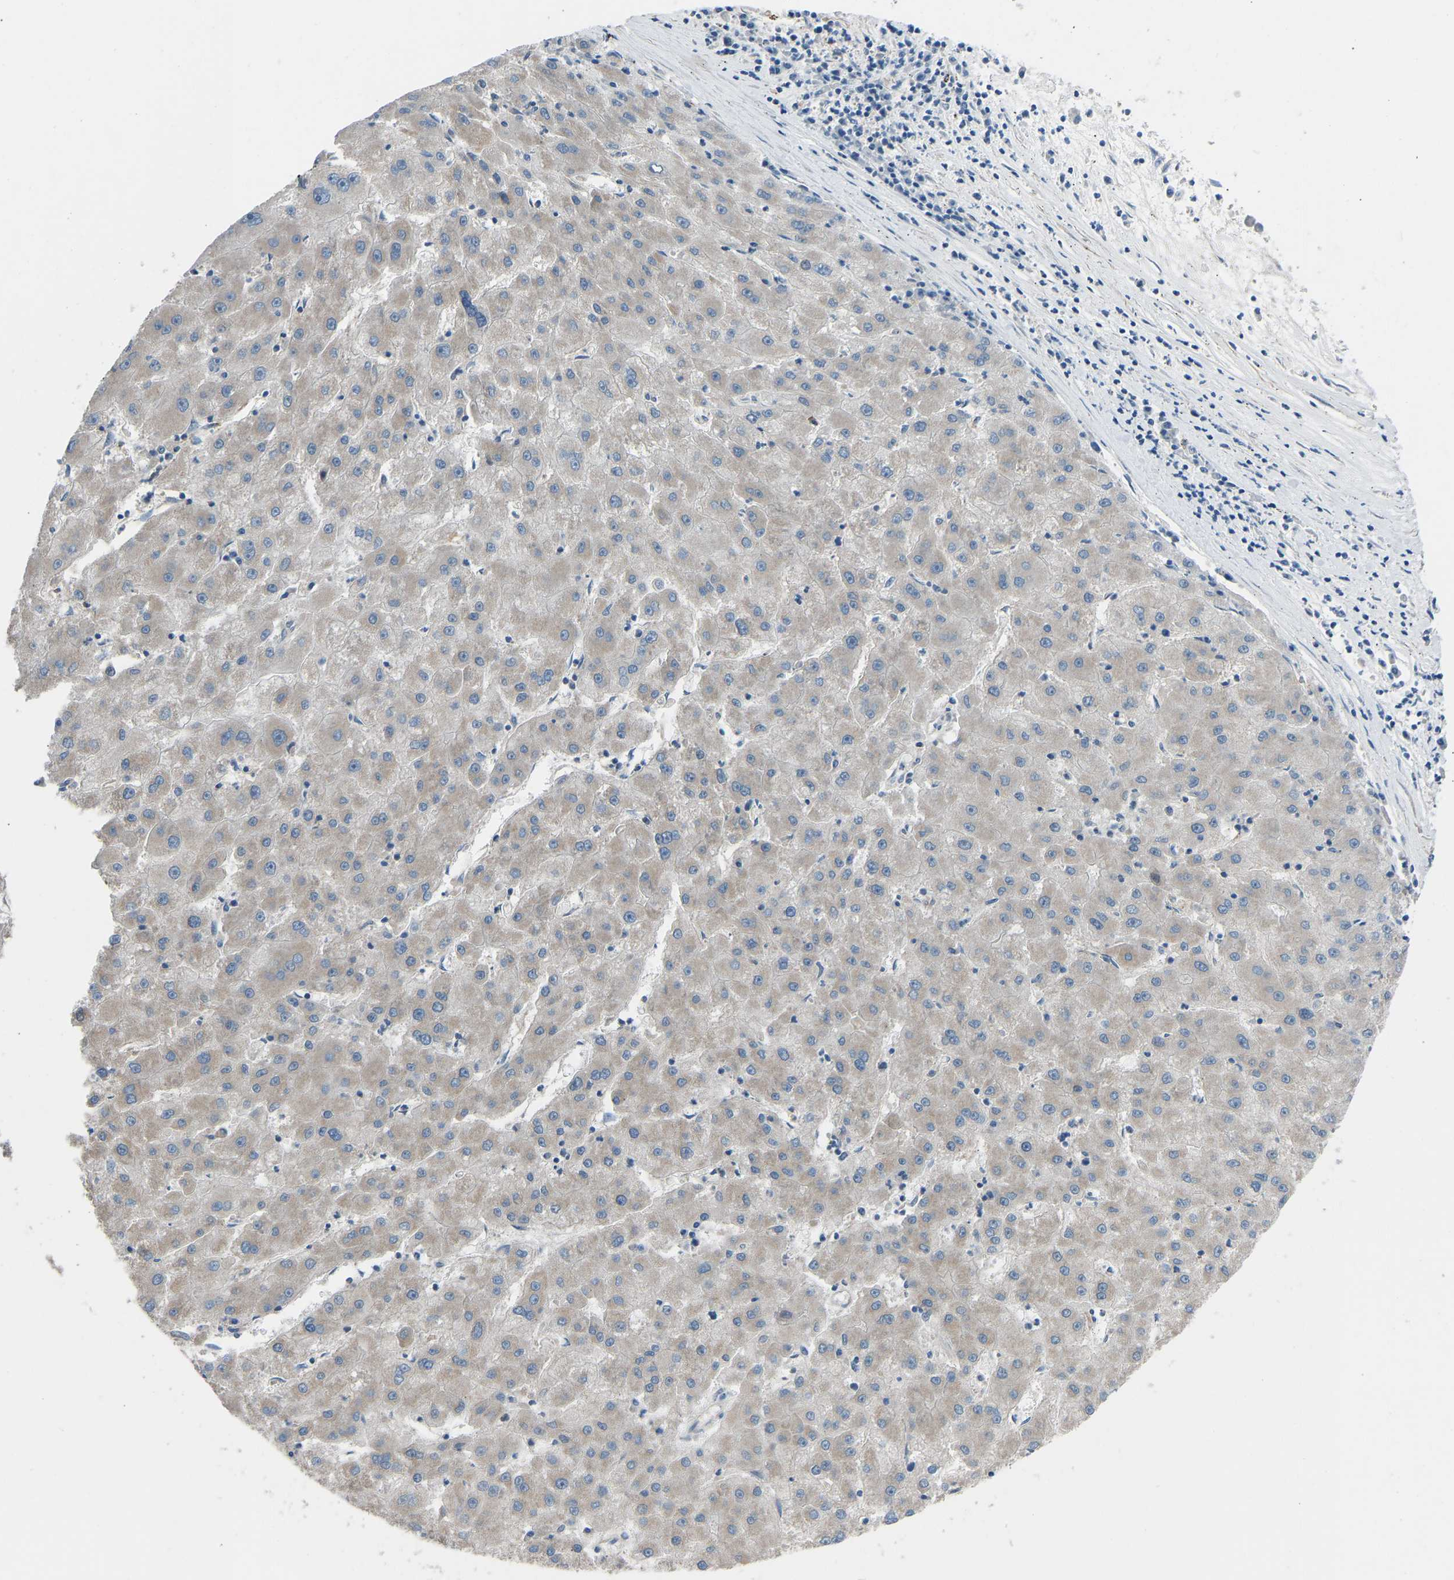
{"staining": {"intensity": "weak", "quantity": ">75%", "location": "cytoplasmic/membranous"}, "tissue": "liver cancer", "cell_type": "Tumor cells", "image_type": "cancer", "snomed": [{"axis": "morphology", "description": "Carcinoma, Hepatocellular, NOS"}, {"axis": "topography", "description": "Liver"}], "caption": "Human liver hepatocellular carcinoma stained with a protein marker displays weak staining in tumor cells.", "gene": "CDK2AP1", "patient": {"sex": "male", "age": 72}}